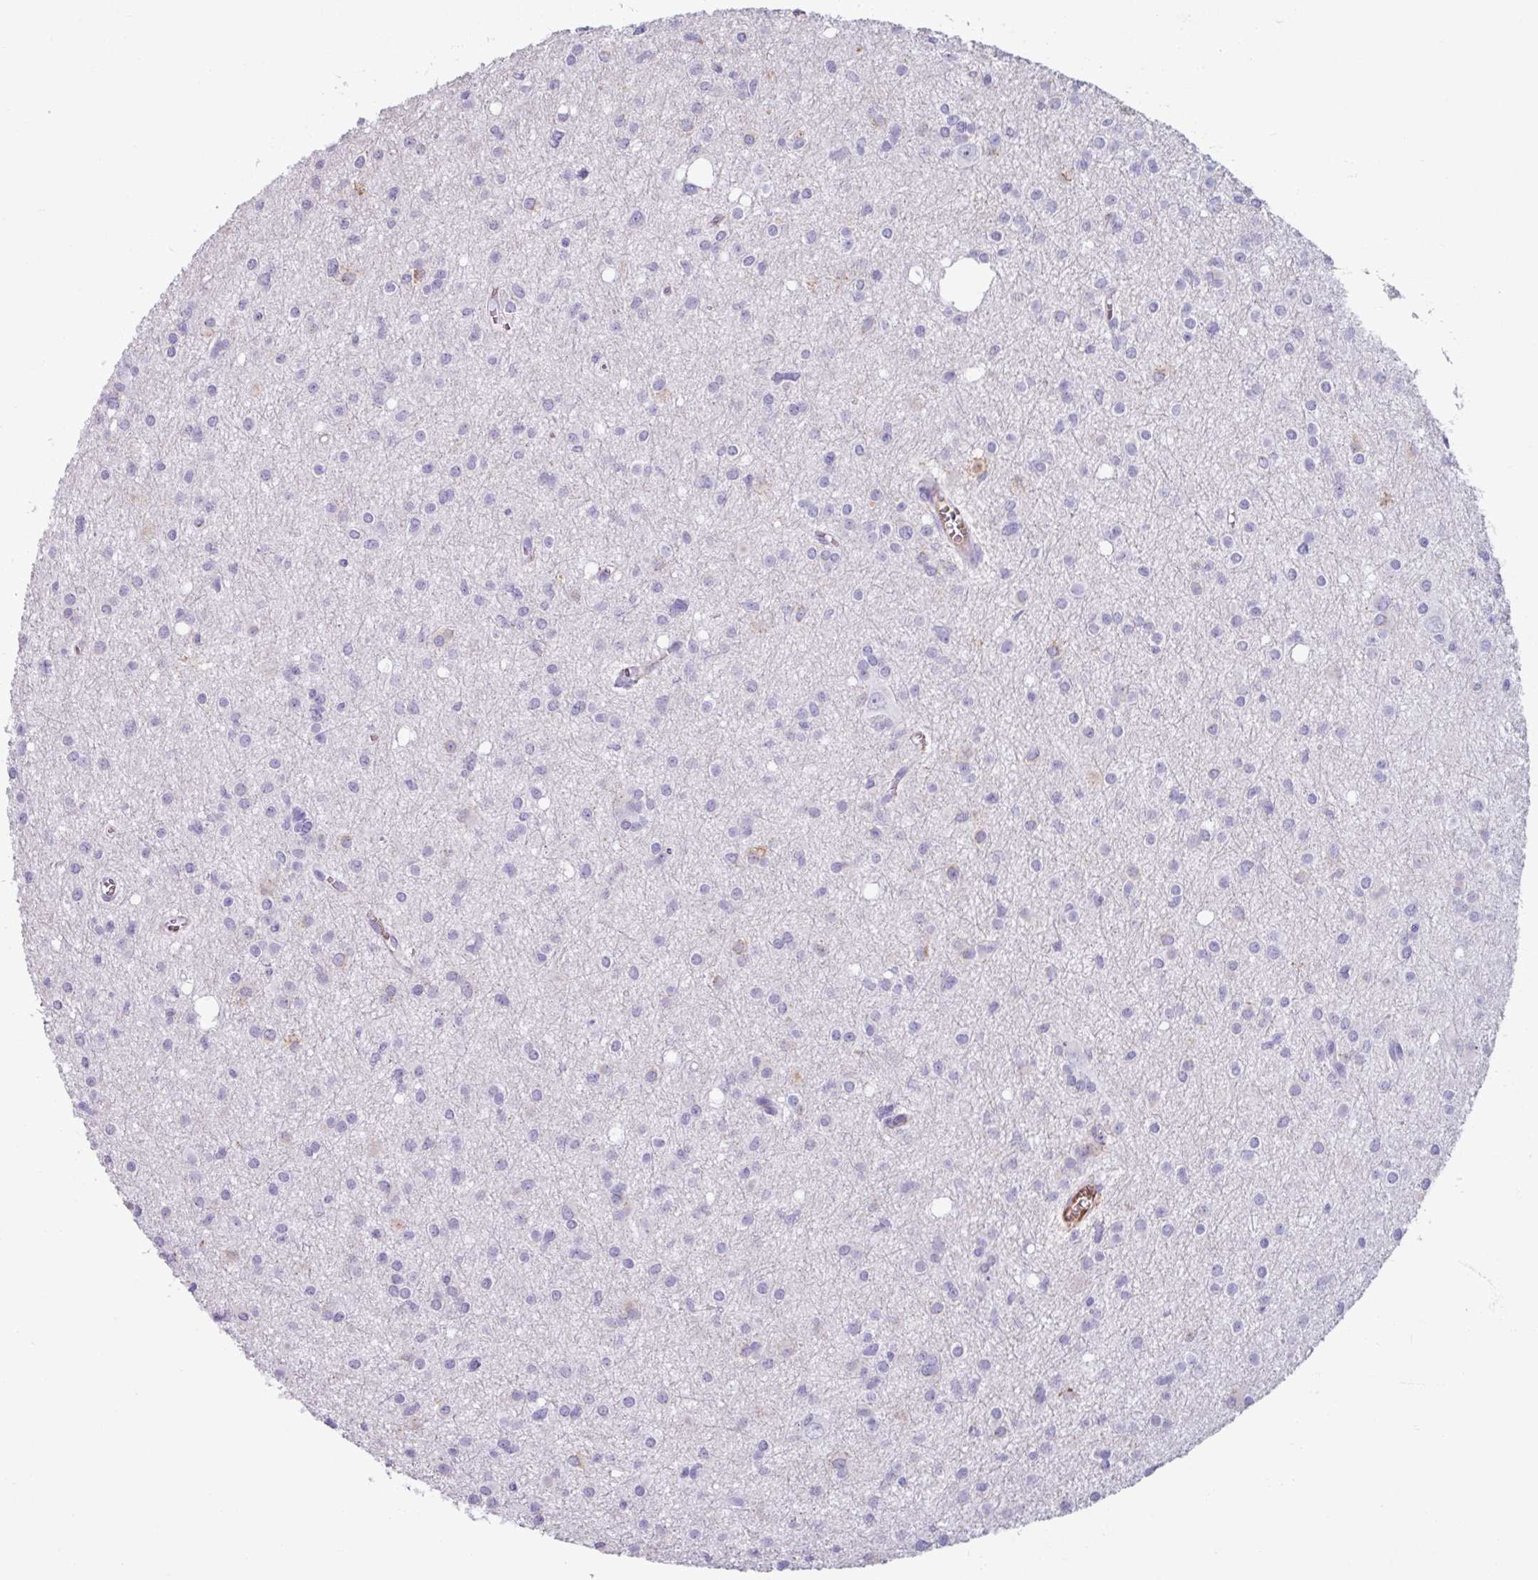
{"staining": {"intensity": "negative", "quantity": "none", "location": "none"}, "tissue": "glioma", "cell_type": "Tumor cells", "image_type": "cancer", "snomed": [{"axis": "morphology", "description": "Glioma, malignant, High grade"}, {"axis": "topography", "description": "Brain"}], "caption": "Photomicrograph shows no significant protein positivity in tumor cells of glioma. (Immunohistochemistry (ihc), brightfield microscopy, high magnification).", "gene": "SPESP1", "patient": {"sex": "male", "age": 23}}